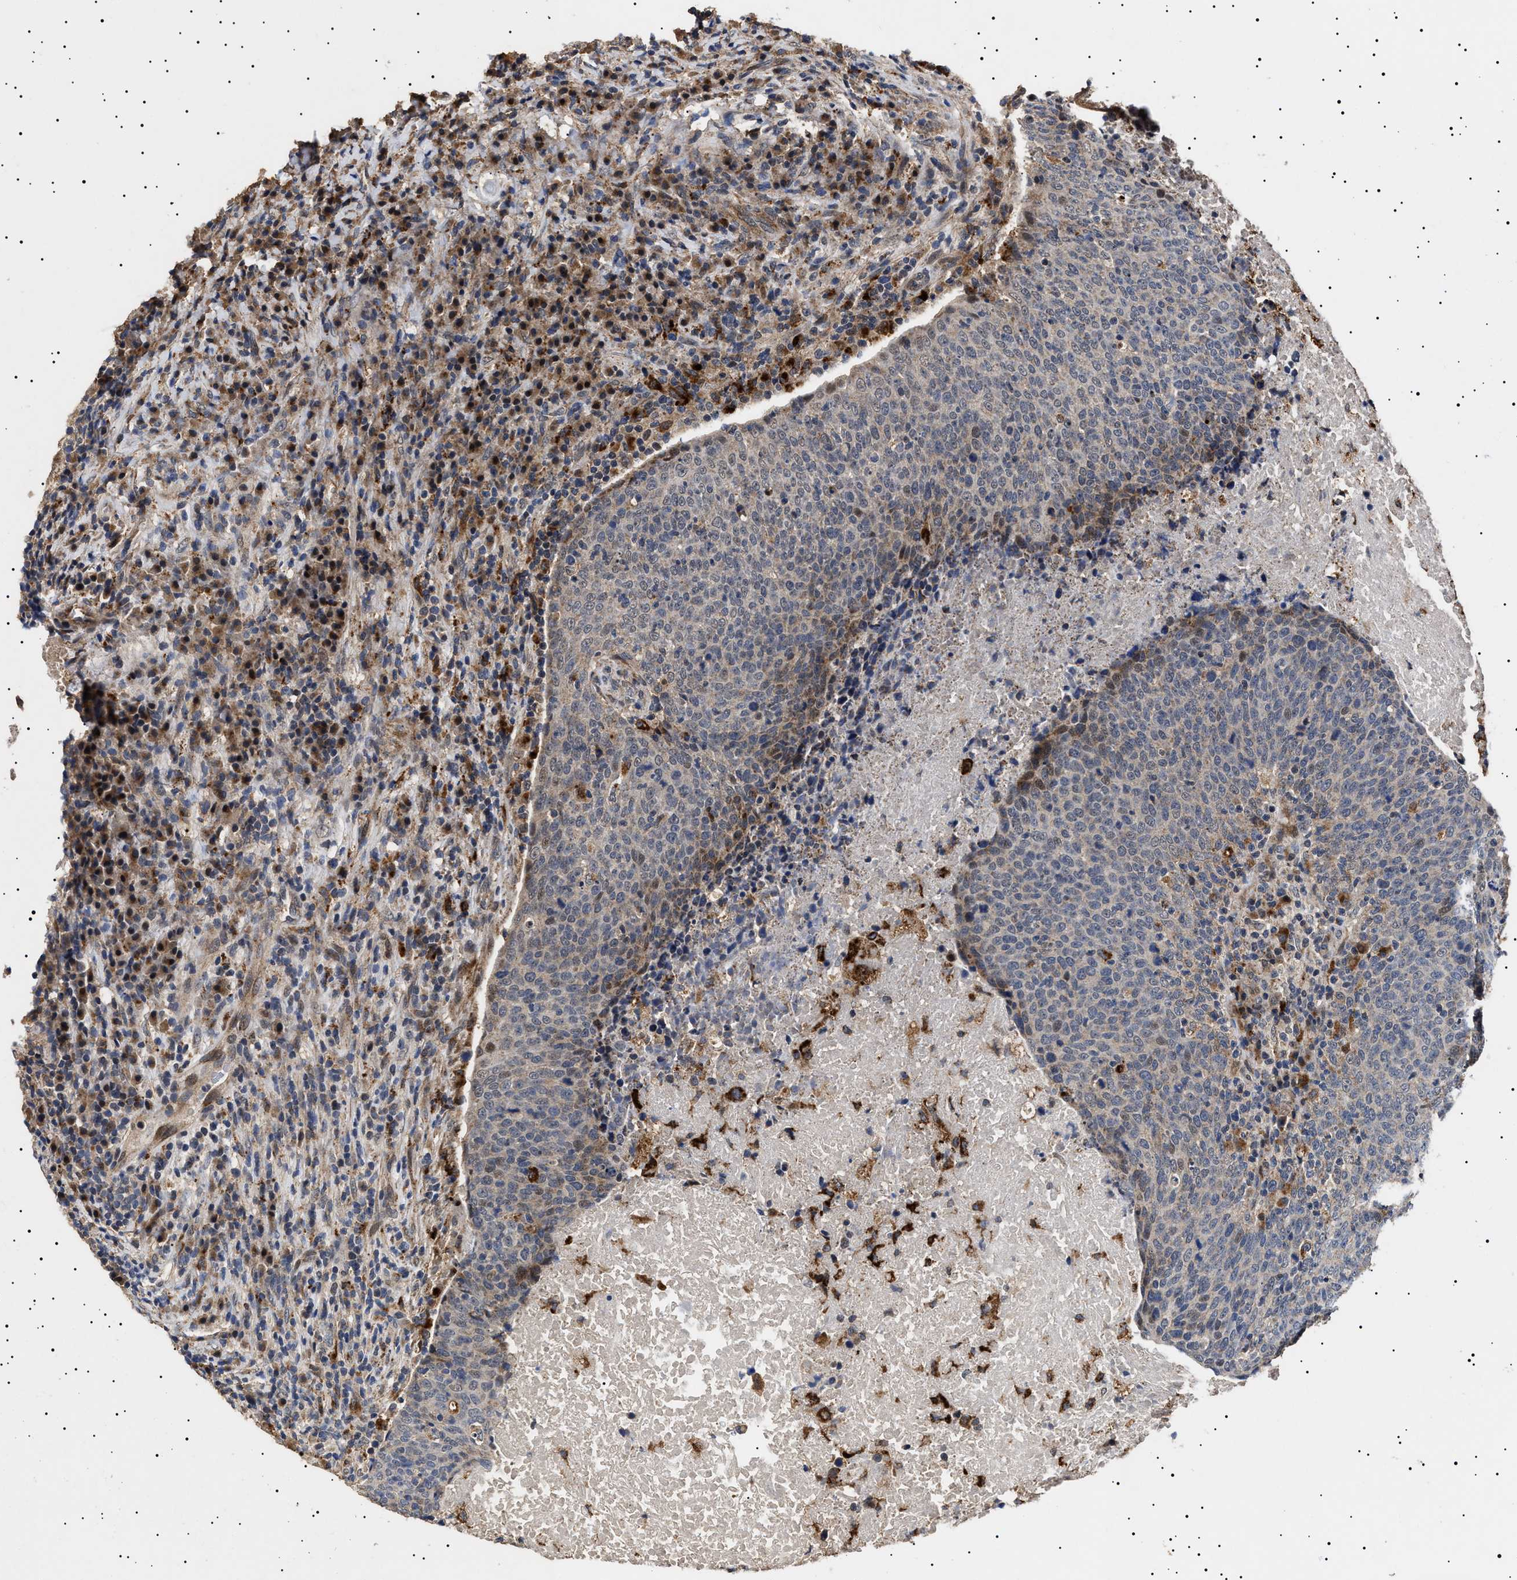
{"staining": {"intensity": "negative", "quantity": "none", "location": "none"}, "tissue": "head and neck cancer", "cell_type": "Tumor cells", "image_type": "cancer", "snomed": [{"axis": "morphology", "description": "Squamous cell carcinoma, NOS"}, {"axis": "morphology", "description": "Squamous cell carcinoma, metastatic, NOS"}, {"axis": "topography", "description": "Lymph node"}, {"axis": "topography", "description": "Head-Neck"}], "caption": "Tumor cells show no significant protein staining in head and neck cancer (metastatic squamous cell carcinoma).", "gene": "RAB34", "patient": {"sex": "male", "age": 62}}